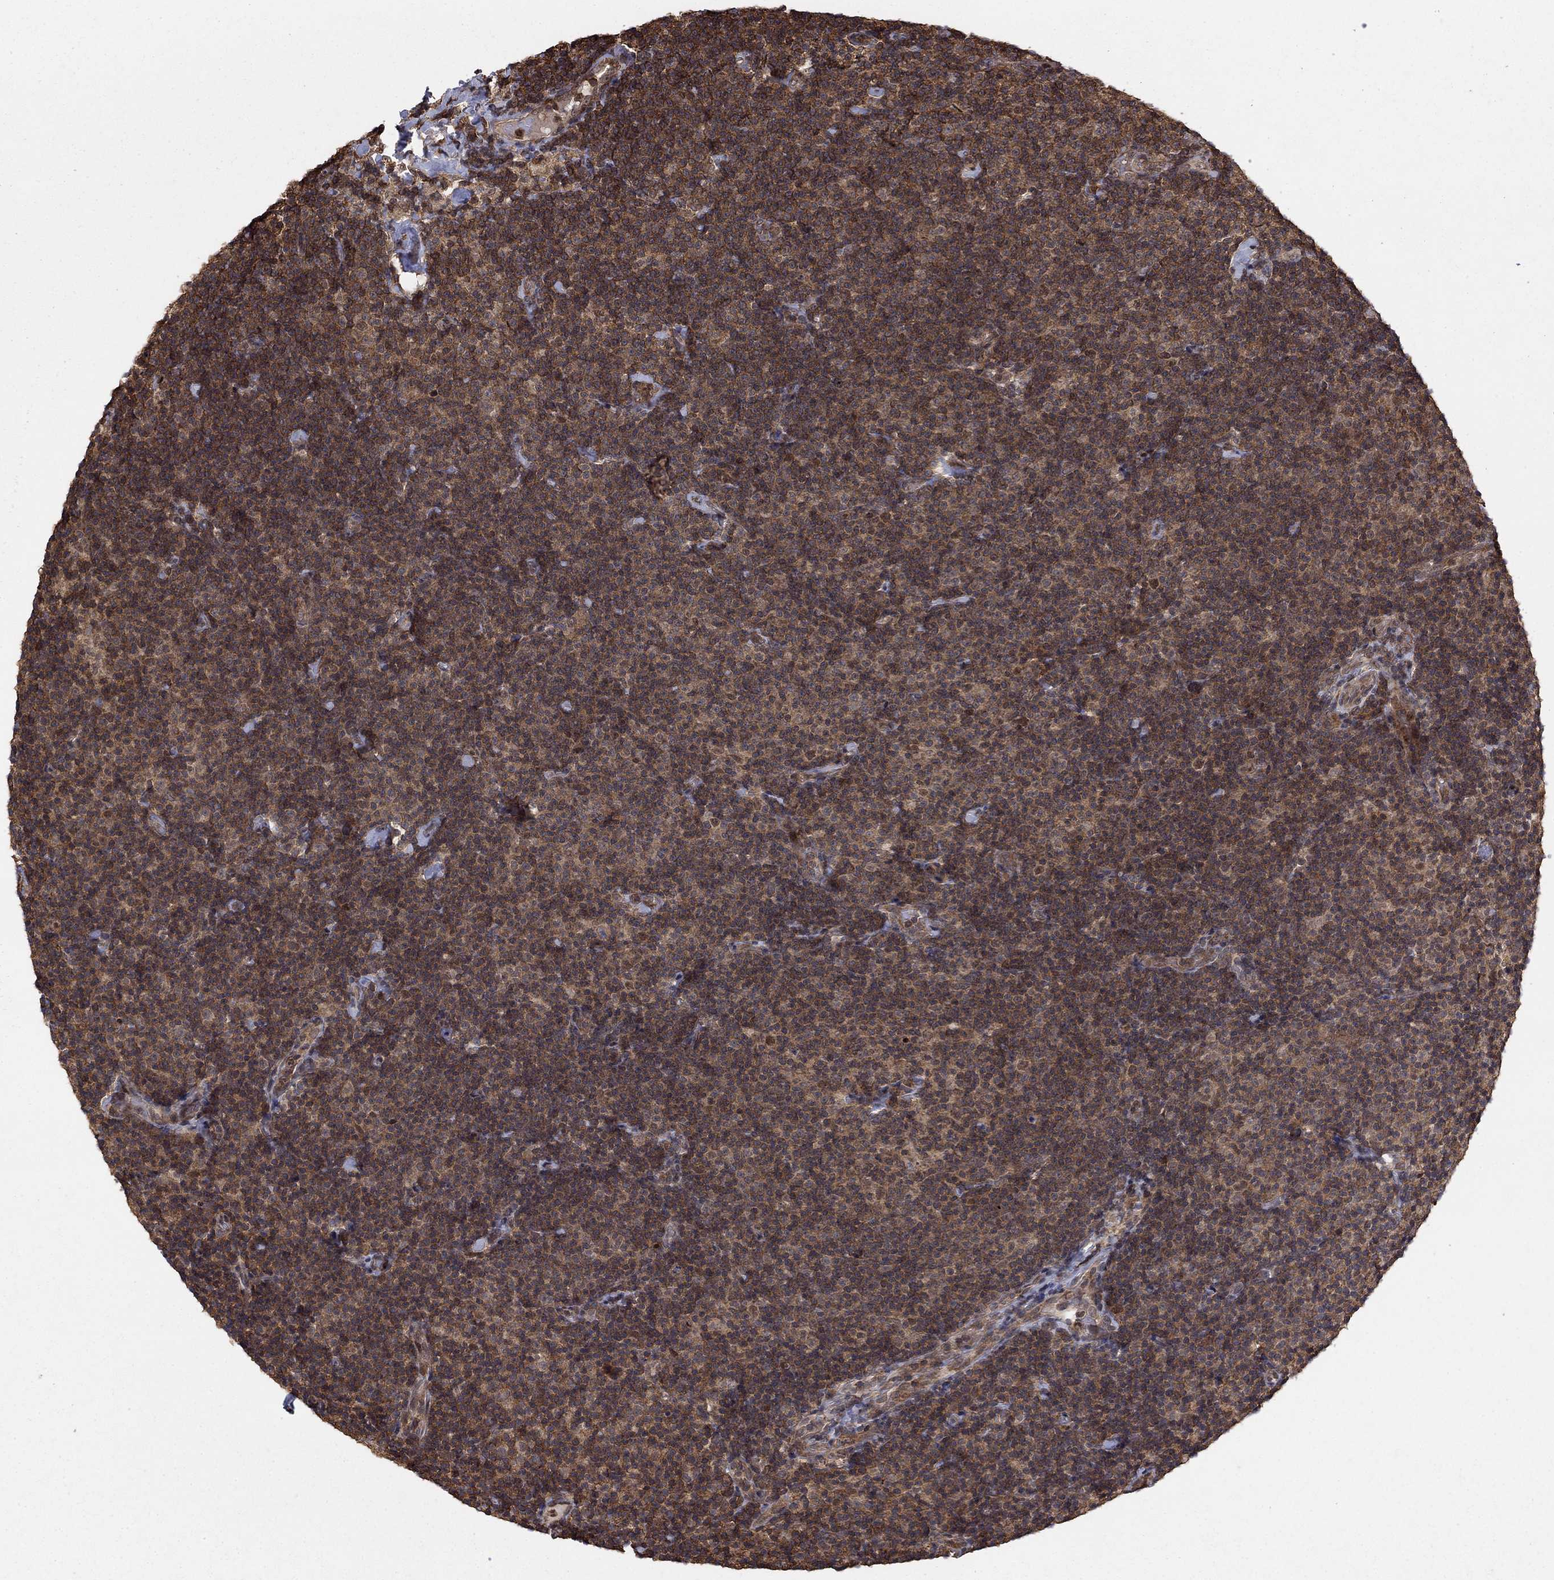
{"staining": {"intensity": "moderate", "quantity": ">75%", "location": "cytoplasmic/membranous"}, "tissue": "lymphoma", "cell_type": "Tumor cells", "image_type": "cancer", "snomed": [{"axis": "morphology", "description": "Malignant lymphoma, non-Hodgkin's type, Low grade"}, {"axis": "topography", "description": "Lymph node"}], "caption": "Protein staining of lymphoma tissue shows moderate cytoplasmic/membranous staining in about >75% of tumor cells.", "gene": "CCDC66", "patient": {"sex": "male", "age": 81}}